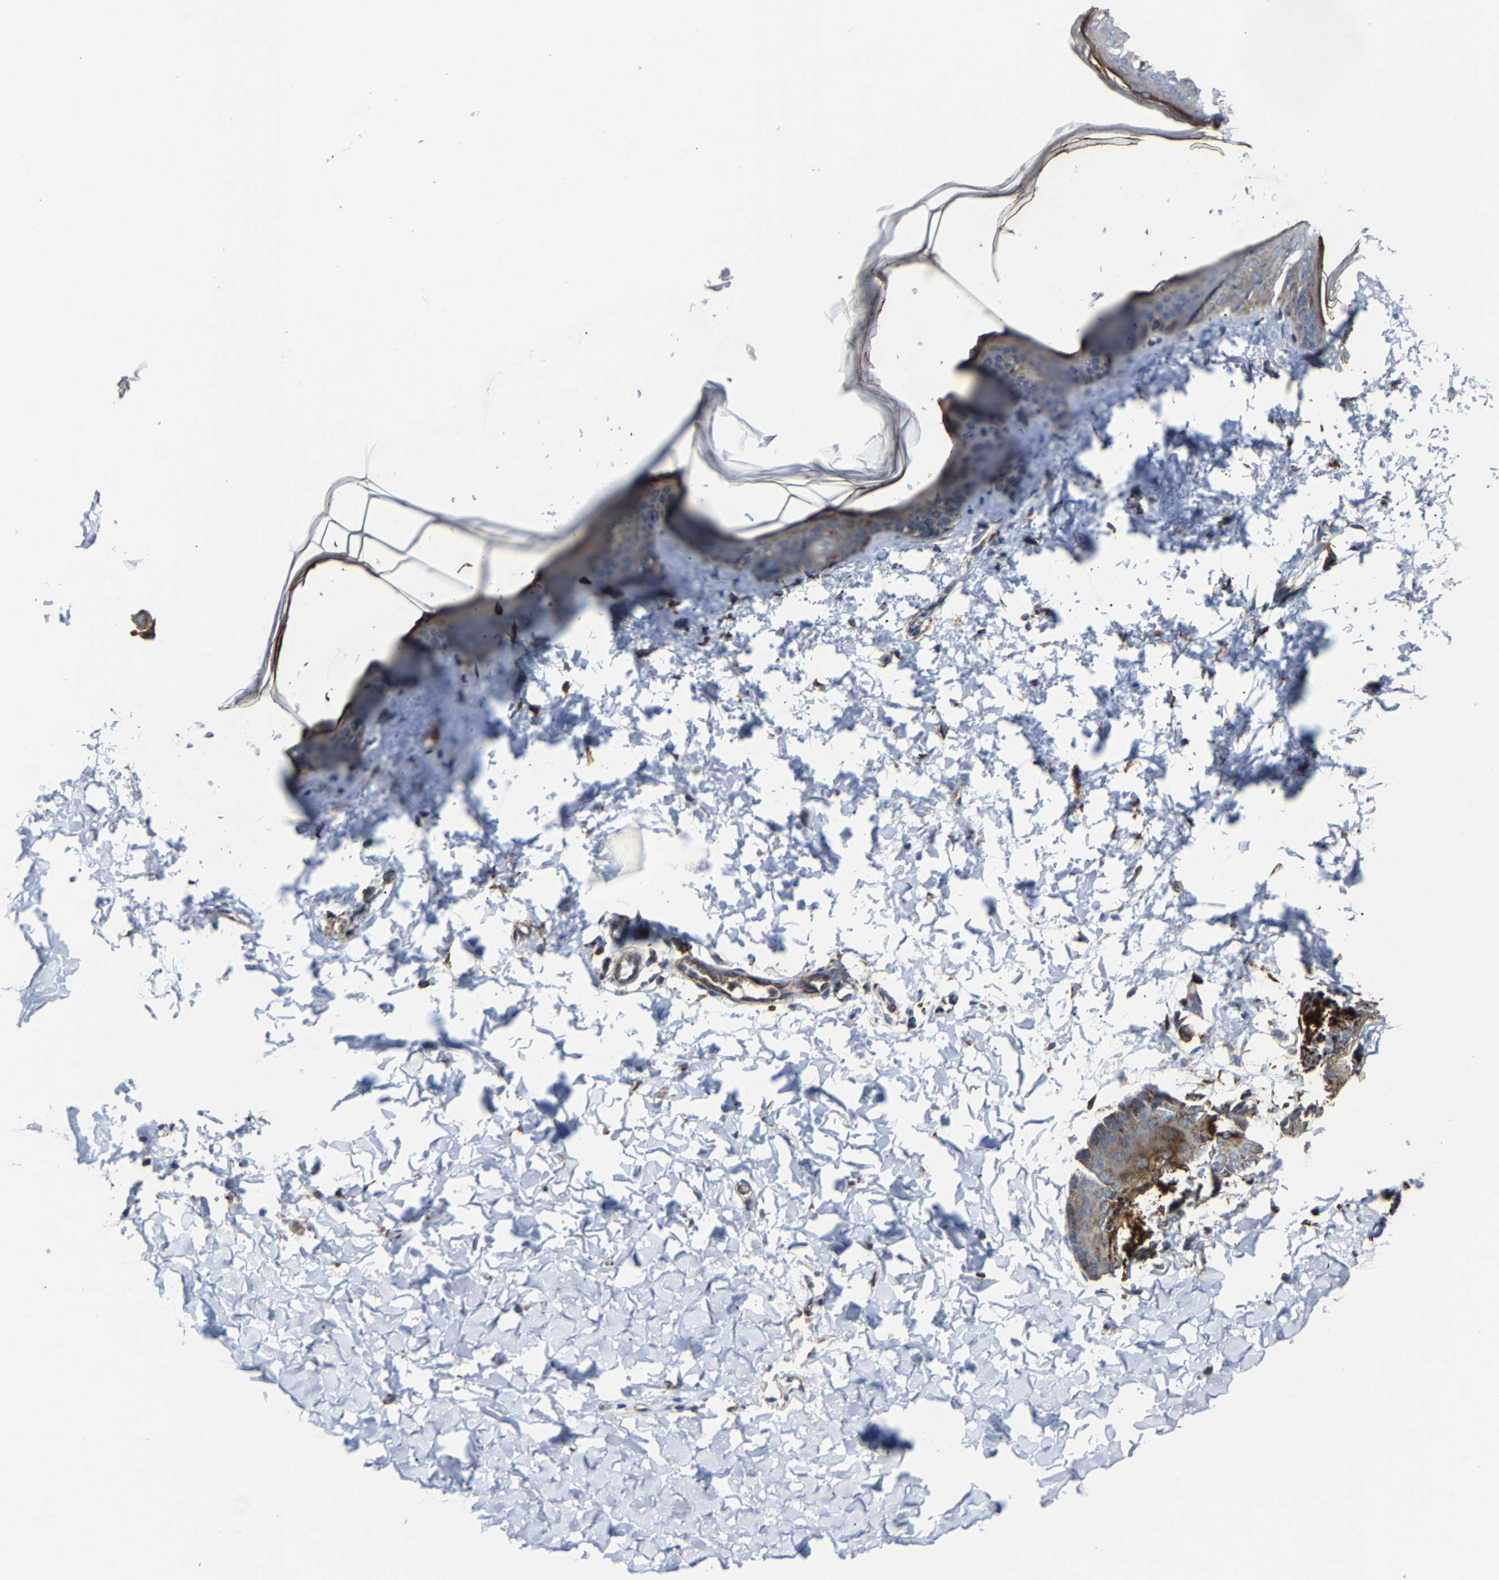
{"staining": {"intensity": "moderate", "quantity": ">75%", "location": "cytoplasmic/membranous"}, "tissue": "skin", "cell_type": "Fibroblasts", "image_type": "normal", "snomed": [{"axis": "morphology", "description": "Normal tissue, NOS"}, {"axis": "topography", "description": "Skin"}], "caption": "Benign skin demonstrates moderate cytoplasmic/membranous staining in approximately >75% of fibroblasts, visualized by immunohistochemistry.", "gene": "NDUFV3", "patient": {"sex": "female", "age": 17}}